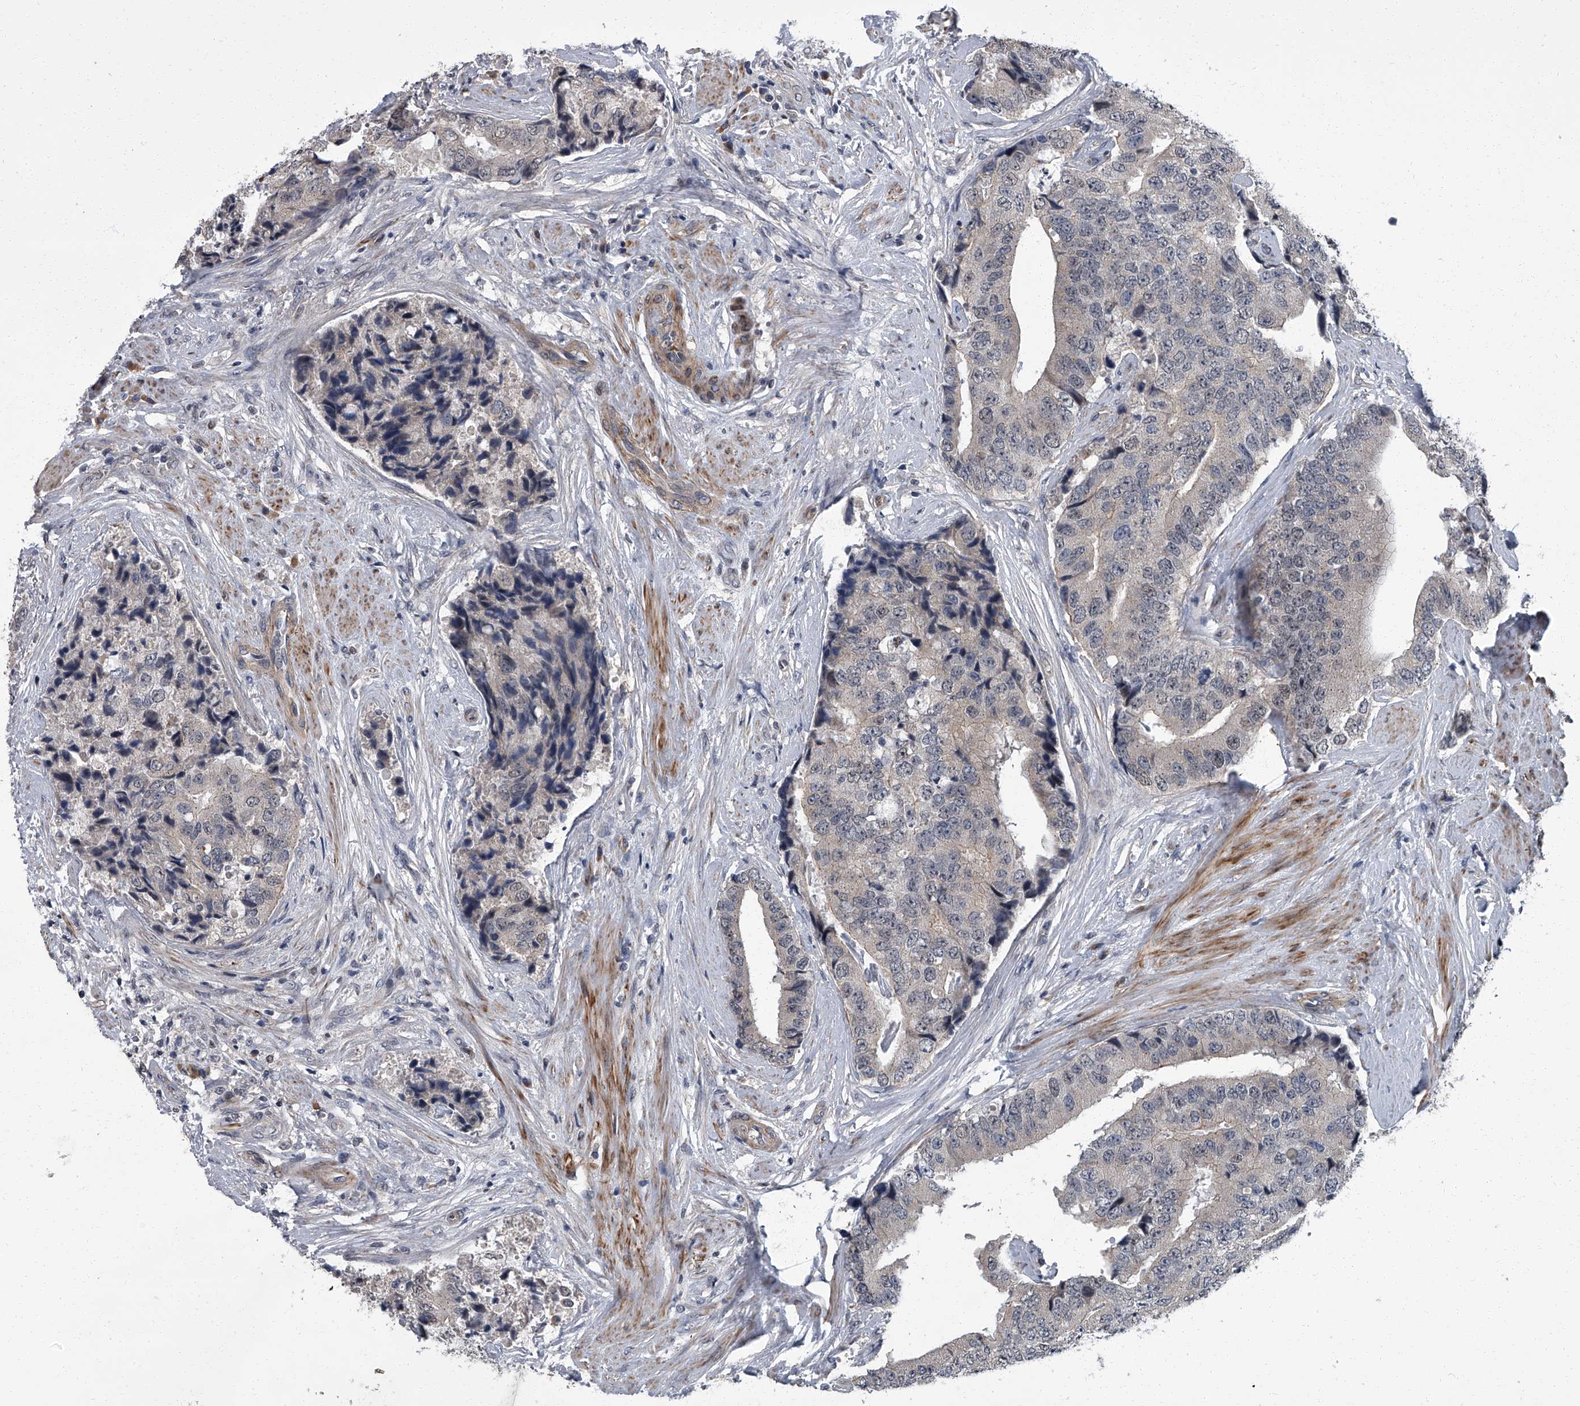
{"staining": {"intensity": "negative", "quantity": "none", "location": "none"}, "tissue": "prostate cancer", "cell_type": "Tumor cells", "image_type": "cancer", "snomed": [{"axis": "morphology", "description": "Adenocarcinoma, High grade"}, {"axis": "topography", "description": "Prostate"}], "caption": "The image reveals no staining of tumor cells in prostate cancer (high-grade adenocarcinoma).", "gene": "ZNF274", "patient": {"sex": "male", "age": 70}}